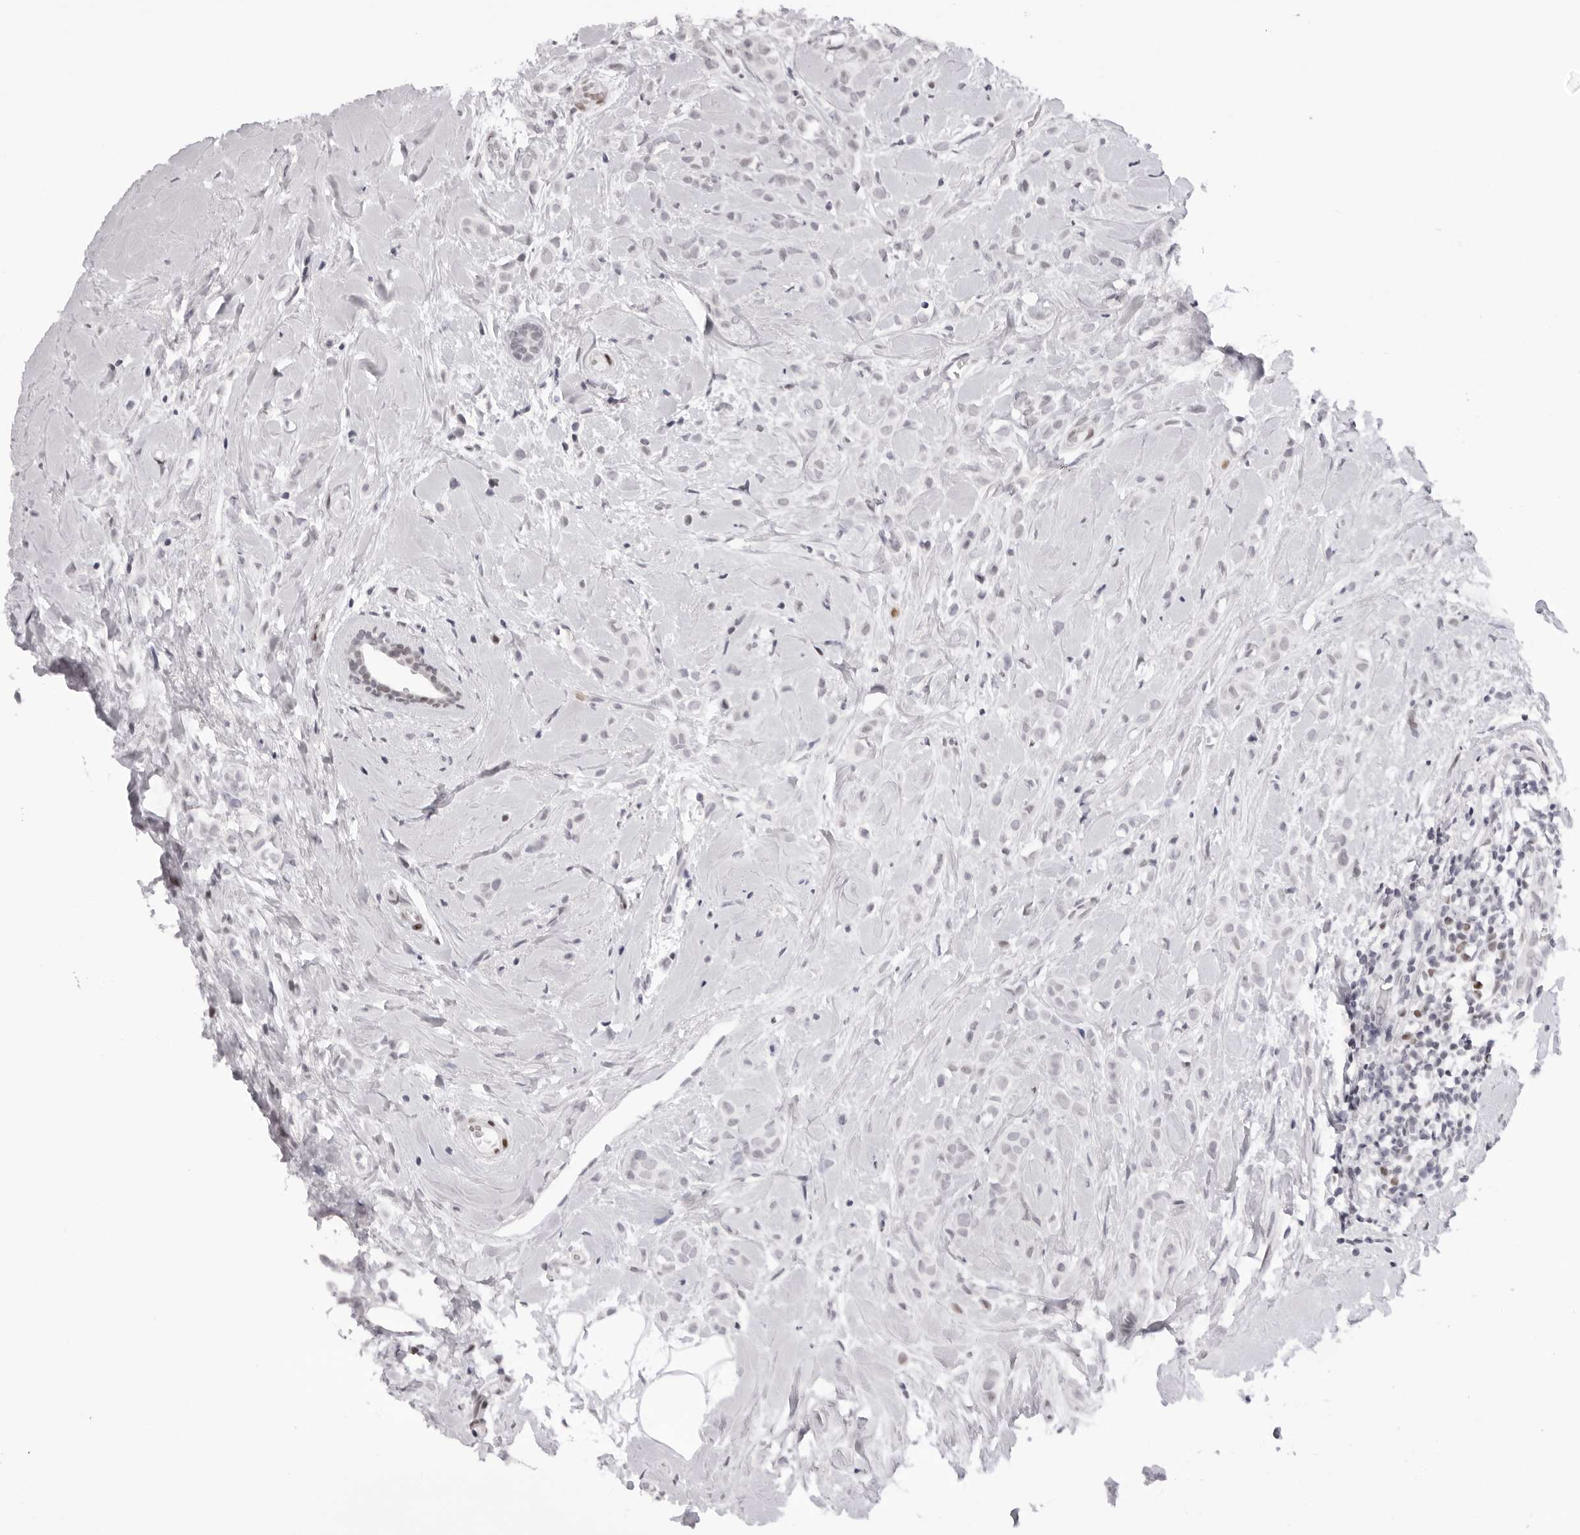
{"staining": {"intensity": "negative", "quantity": "none", "location": "none"}, "tissue": "breast cancer", "cell_type": "Tumor cells", "image_type": "cancer", "snomed": [{"axis": "morphology", "description": "Lobular carcinoma"}, {"axis": "topography", "description": "Breast"}], "caption": "Immunohistochemistry (IHC) micrograph of neoplastic tissue: lobular carcinoma (breast) stained with DAB (3,3'-diaminobenzidine) exhibits no significant protein staining in tumor cells. (DAB immunohistochemistry visualized using brightfield microscopy, high magnification).", "gene": "MAFK", "patient": {"sex": "female", "age": 47}}